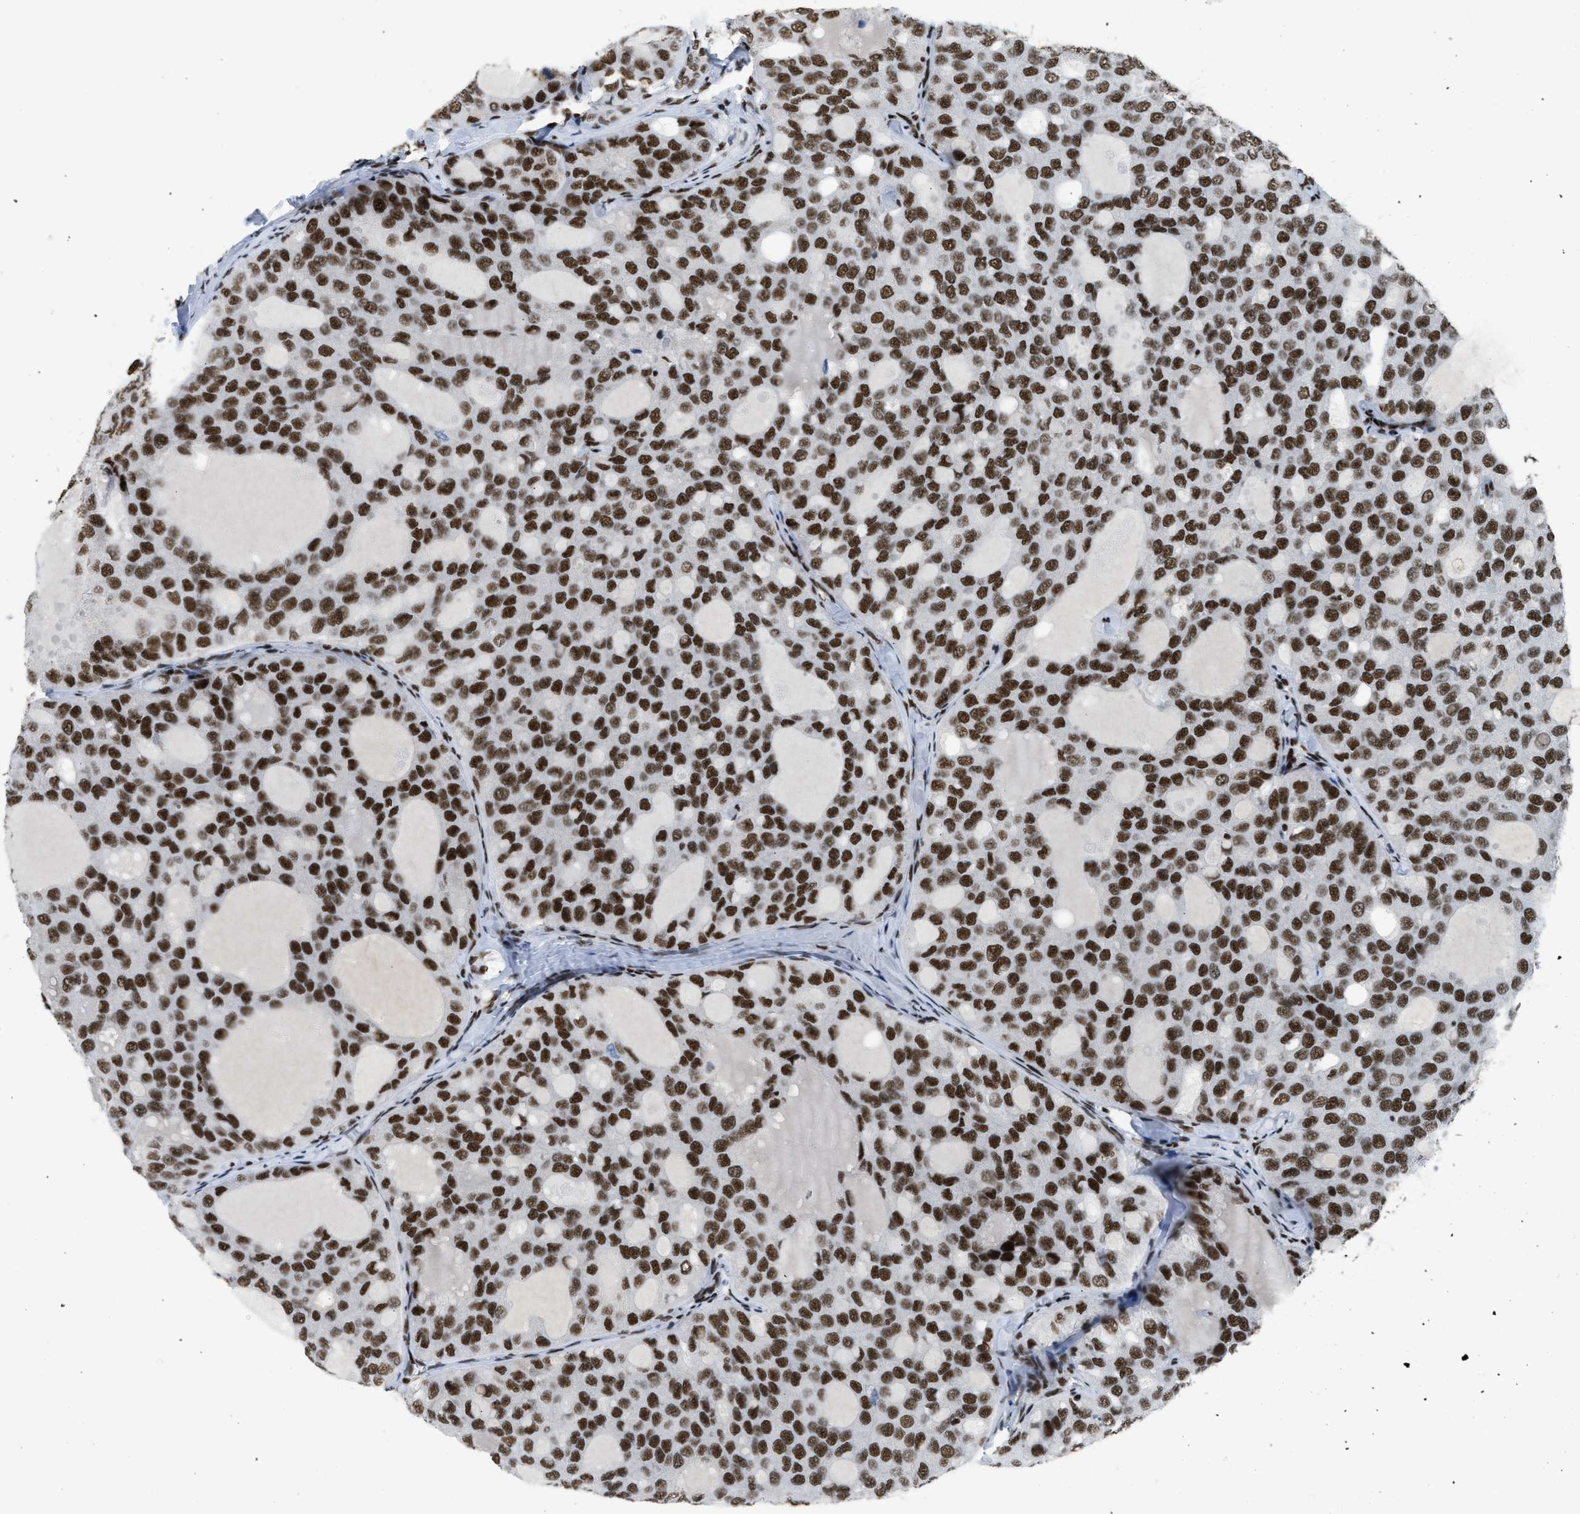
{"staining": {"intensity": "strong", "quantity": ">75%", "location": "nuclear"}, "tissue": "thyroid cancer", "cell_type": "Tumor cells", "image_type": "cancer", "snomed": [{"axis": "morphology", "description": "Follicular adenoma carcinoma, NOS"}, {"axis": "topography", "description": "Thyroid gland"}], "caption": "This is a micrograph of immunohistochemistry (IHC) staining of follicular adenoma carcinoma (thyroid), which shows strong positivity in the nuclear of tumor cells.", "gene": "SCAF4", "patient": {"sex": "male", "age": 75}}